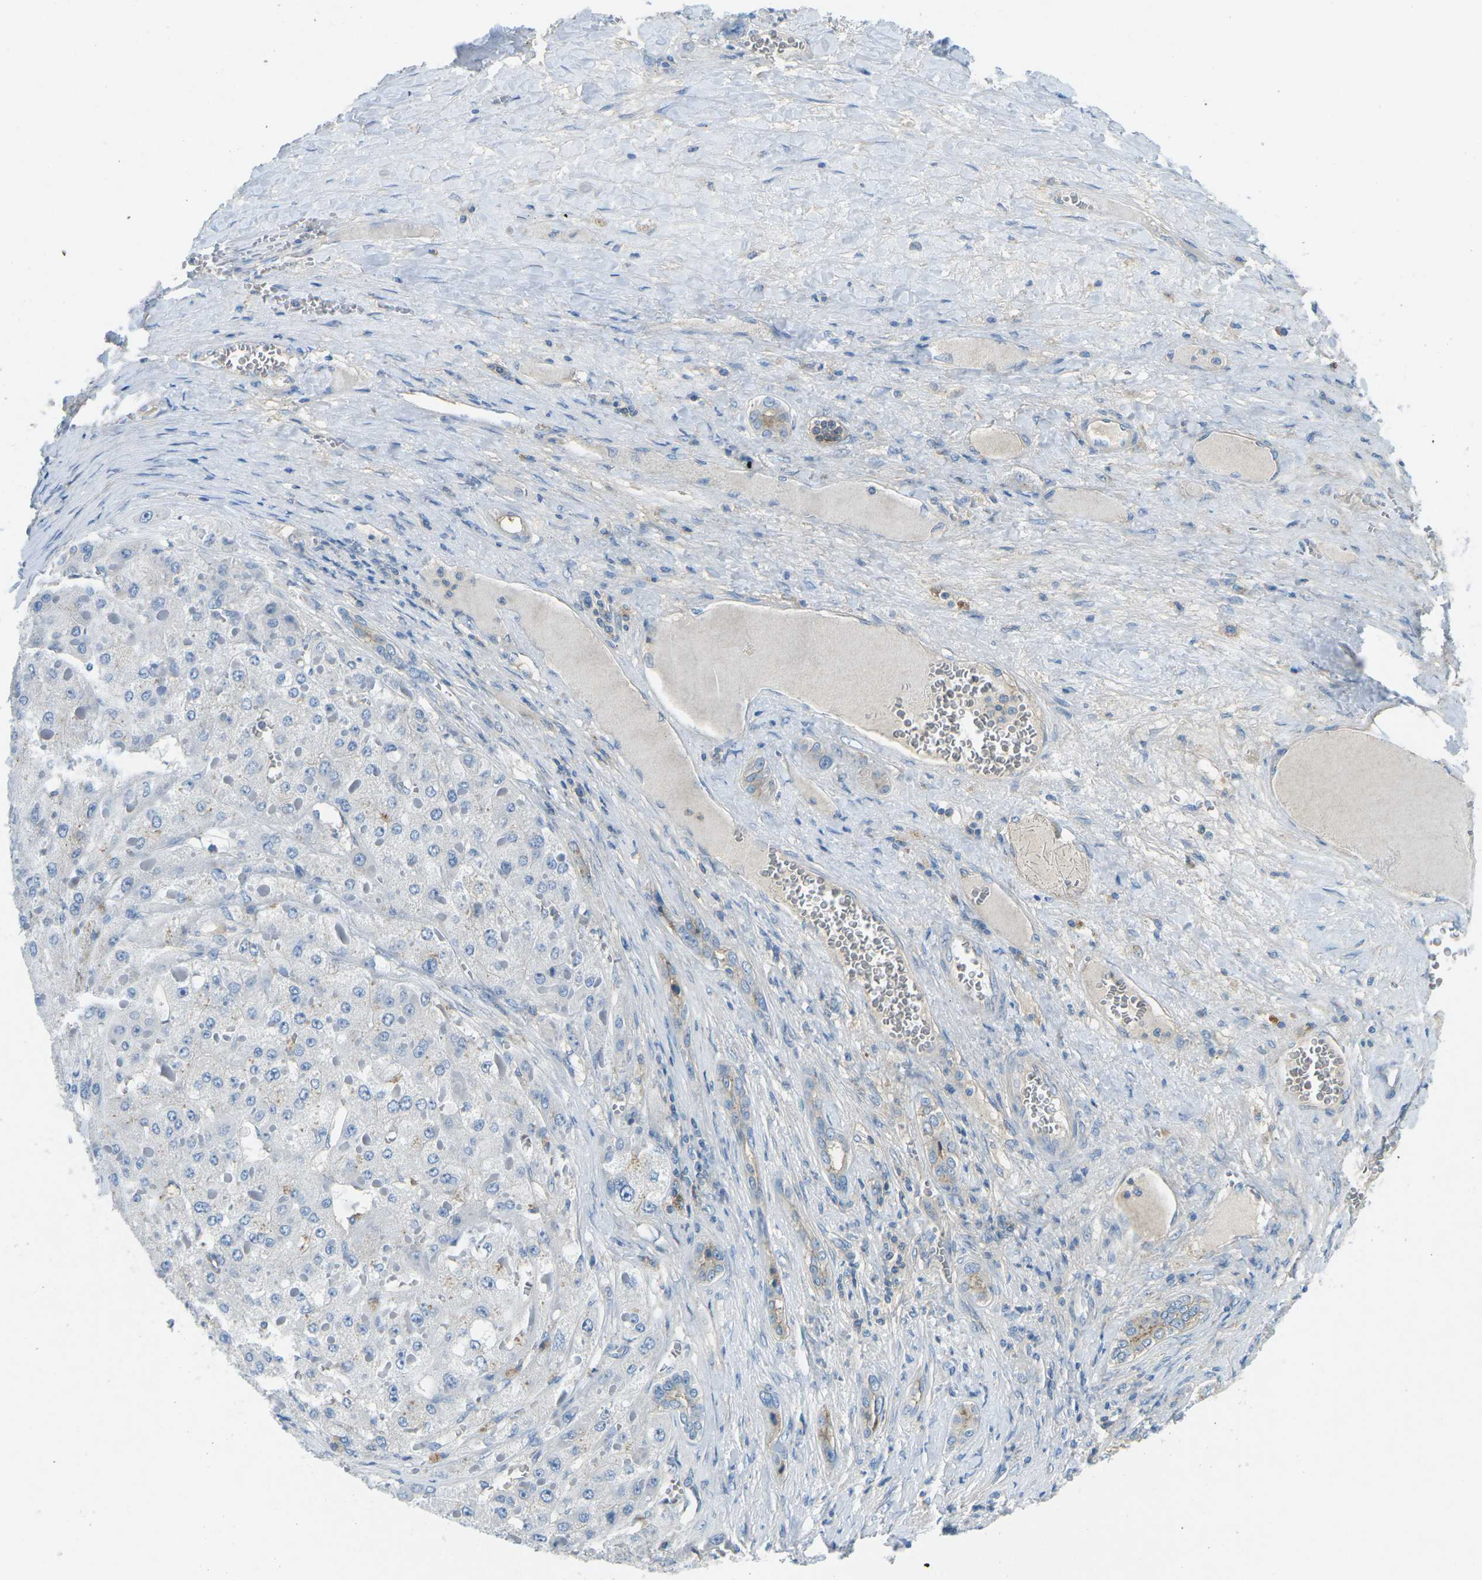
{"staining": {"intensity": "negative", "quantity": "none", "location": "none"}, "tissue": "liver cancer", "cell_type": "Tumor cells", "image_type": "cancer", "snomed": [{"axis": "morphology", "description": "Carcinoma, Hepatocellular, NOS"}, {"axis": "topography", "description": "Liver"}], "caption": "This is a photomicrograph of immunohistochemistry staining of liver cancer (hepatocellular carcinoma), which shows no positivity in tumor cells.", "gene": "CD47", "patient": {"sex": "female", "age": 73}}